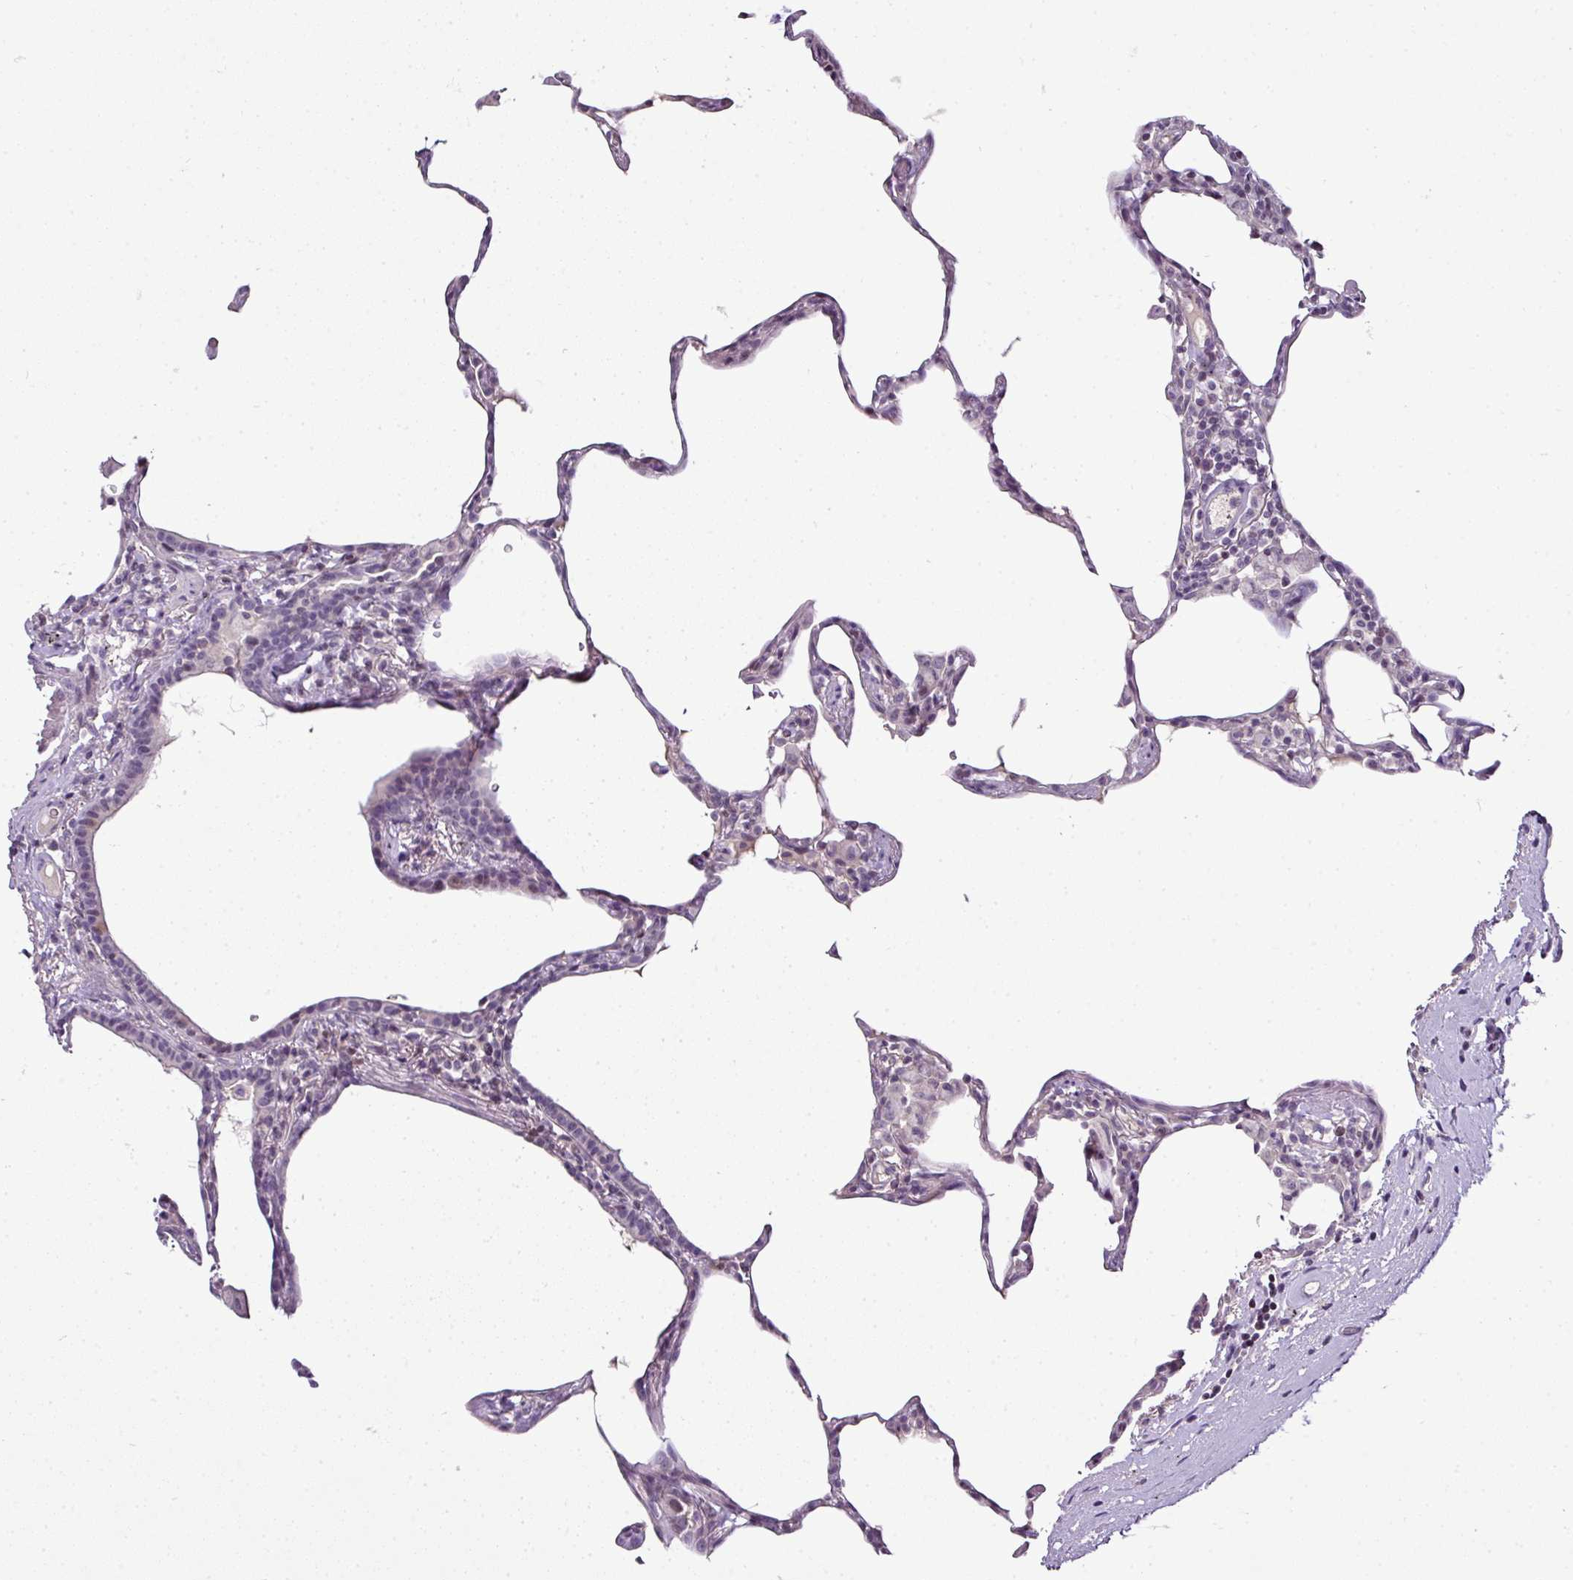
{"staining": {"intensity": "negative", "quantity": "none", "location": "none"}, "tissue": "lung", "cell_type": "Alveolar cells", "image_type": "normal", "snomed": [{"axis": "morphology", "description": "Normal tissue, NOS"}, {"axis": "topography", "description": "Lung"}], "caption": "This is a photomicrograph of immunohistochemistry staining of normal lung, which shows no expression in alveolar cells.", "gene": "TEX30", "patient": {"sex": "female", "age": 57}}